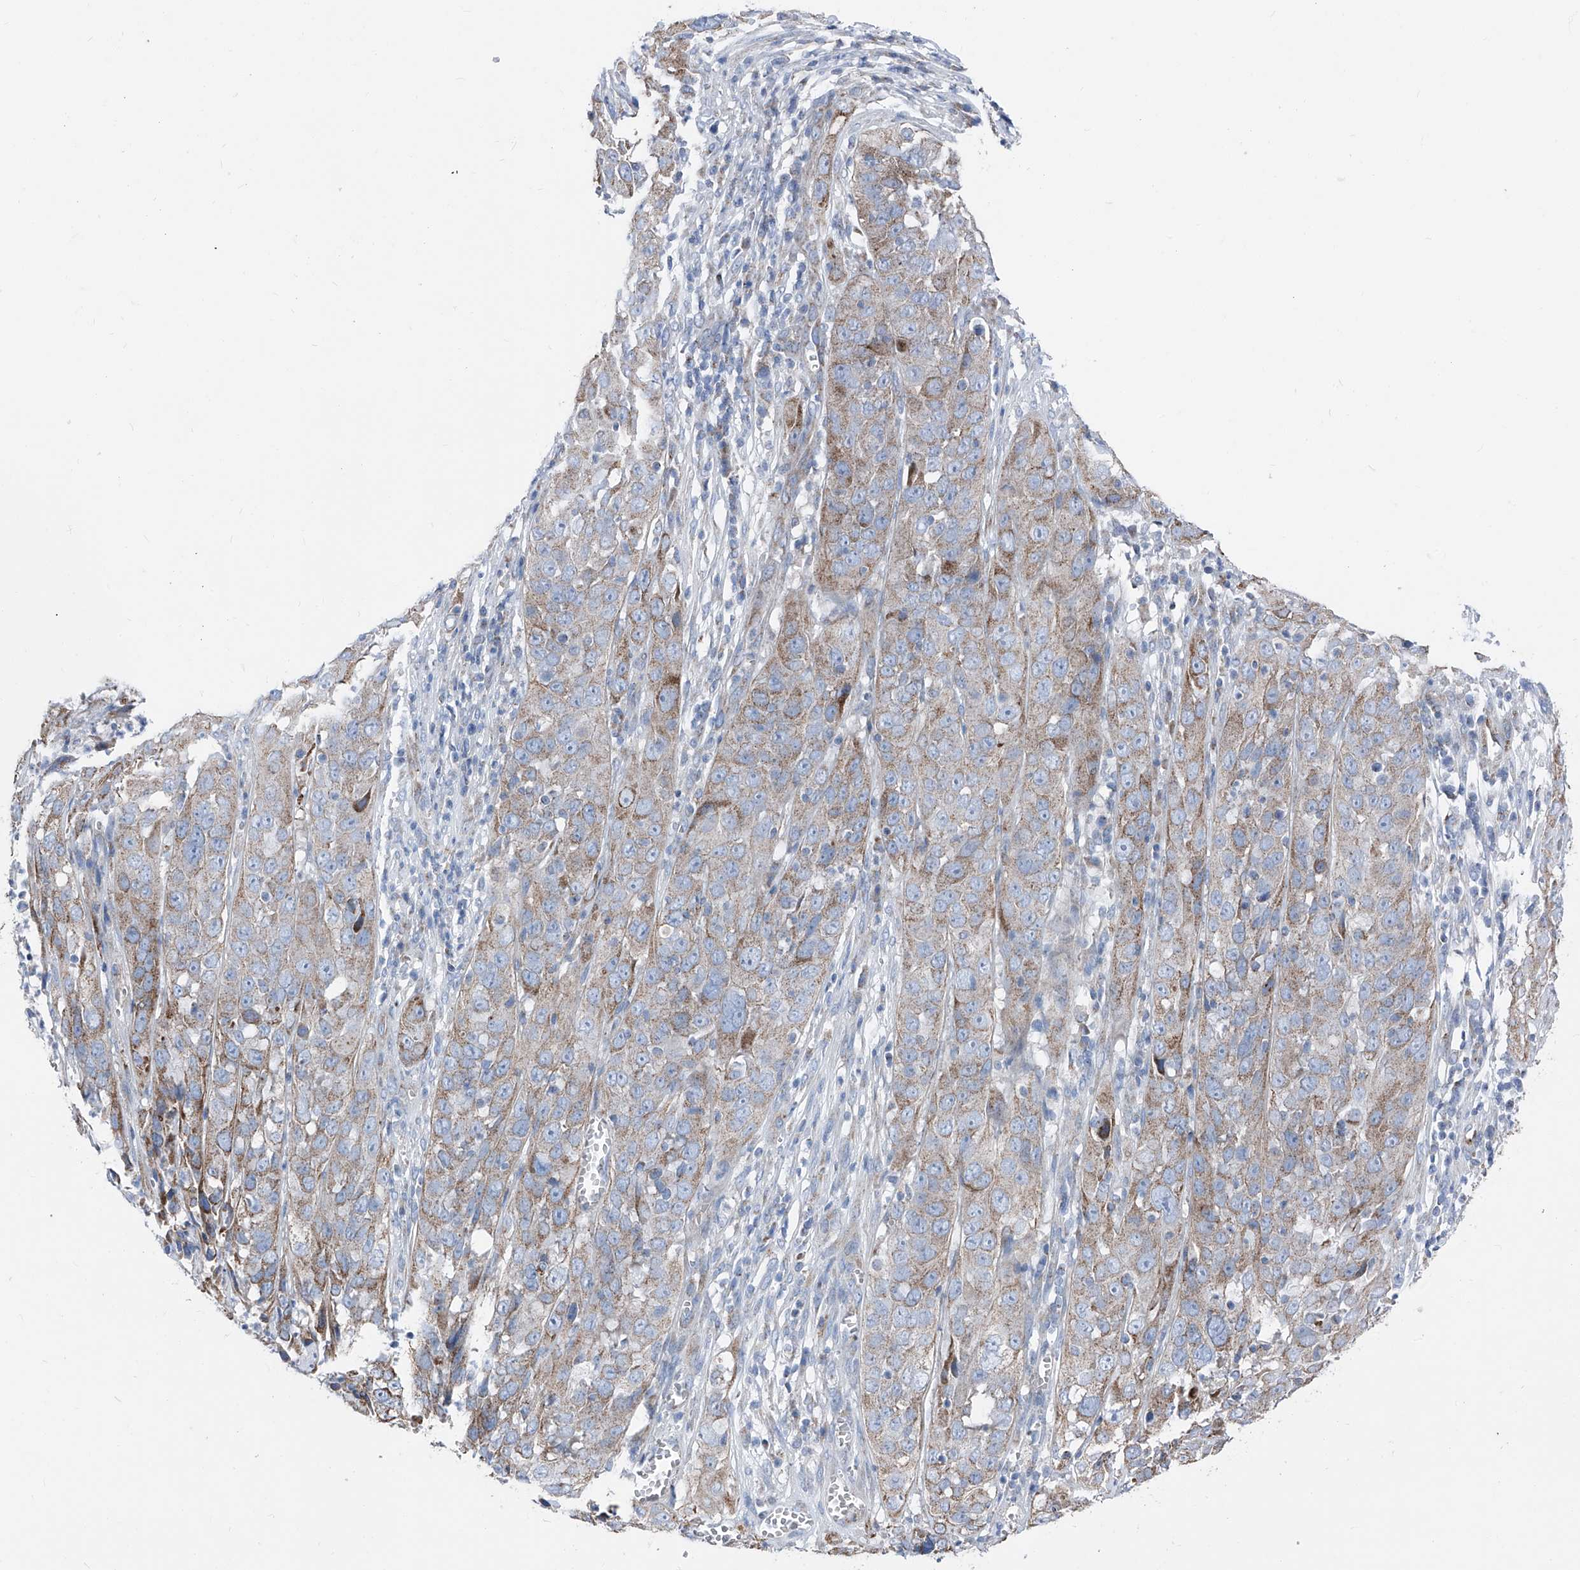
{"staining": {"intensity": "weak", "quantity": "25%-75%", "location": "cytoplasmic/membranous"}, "tissue": "cervical cancer", "cell_type": "Tumor cells", "image_type": "cancer", "snomed": [{"axis": "morphology", "description": "Squamous cell carcinoma, NOS"}, {"axis": "topography", "description": "Cervix"}], "caption": "A brown stain shows weak cytoplasmic/membranous expression of a protein in cervical cancer (squamous cell carcinoma) tumor cells.", "gene": "AGPS", "patient": {"sex": "female", "age": 32}}